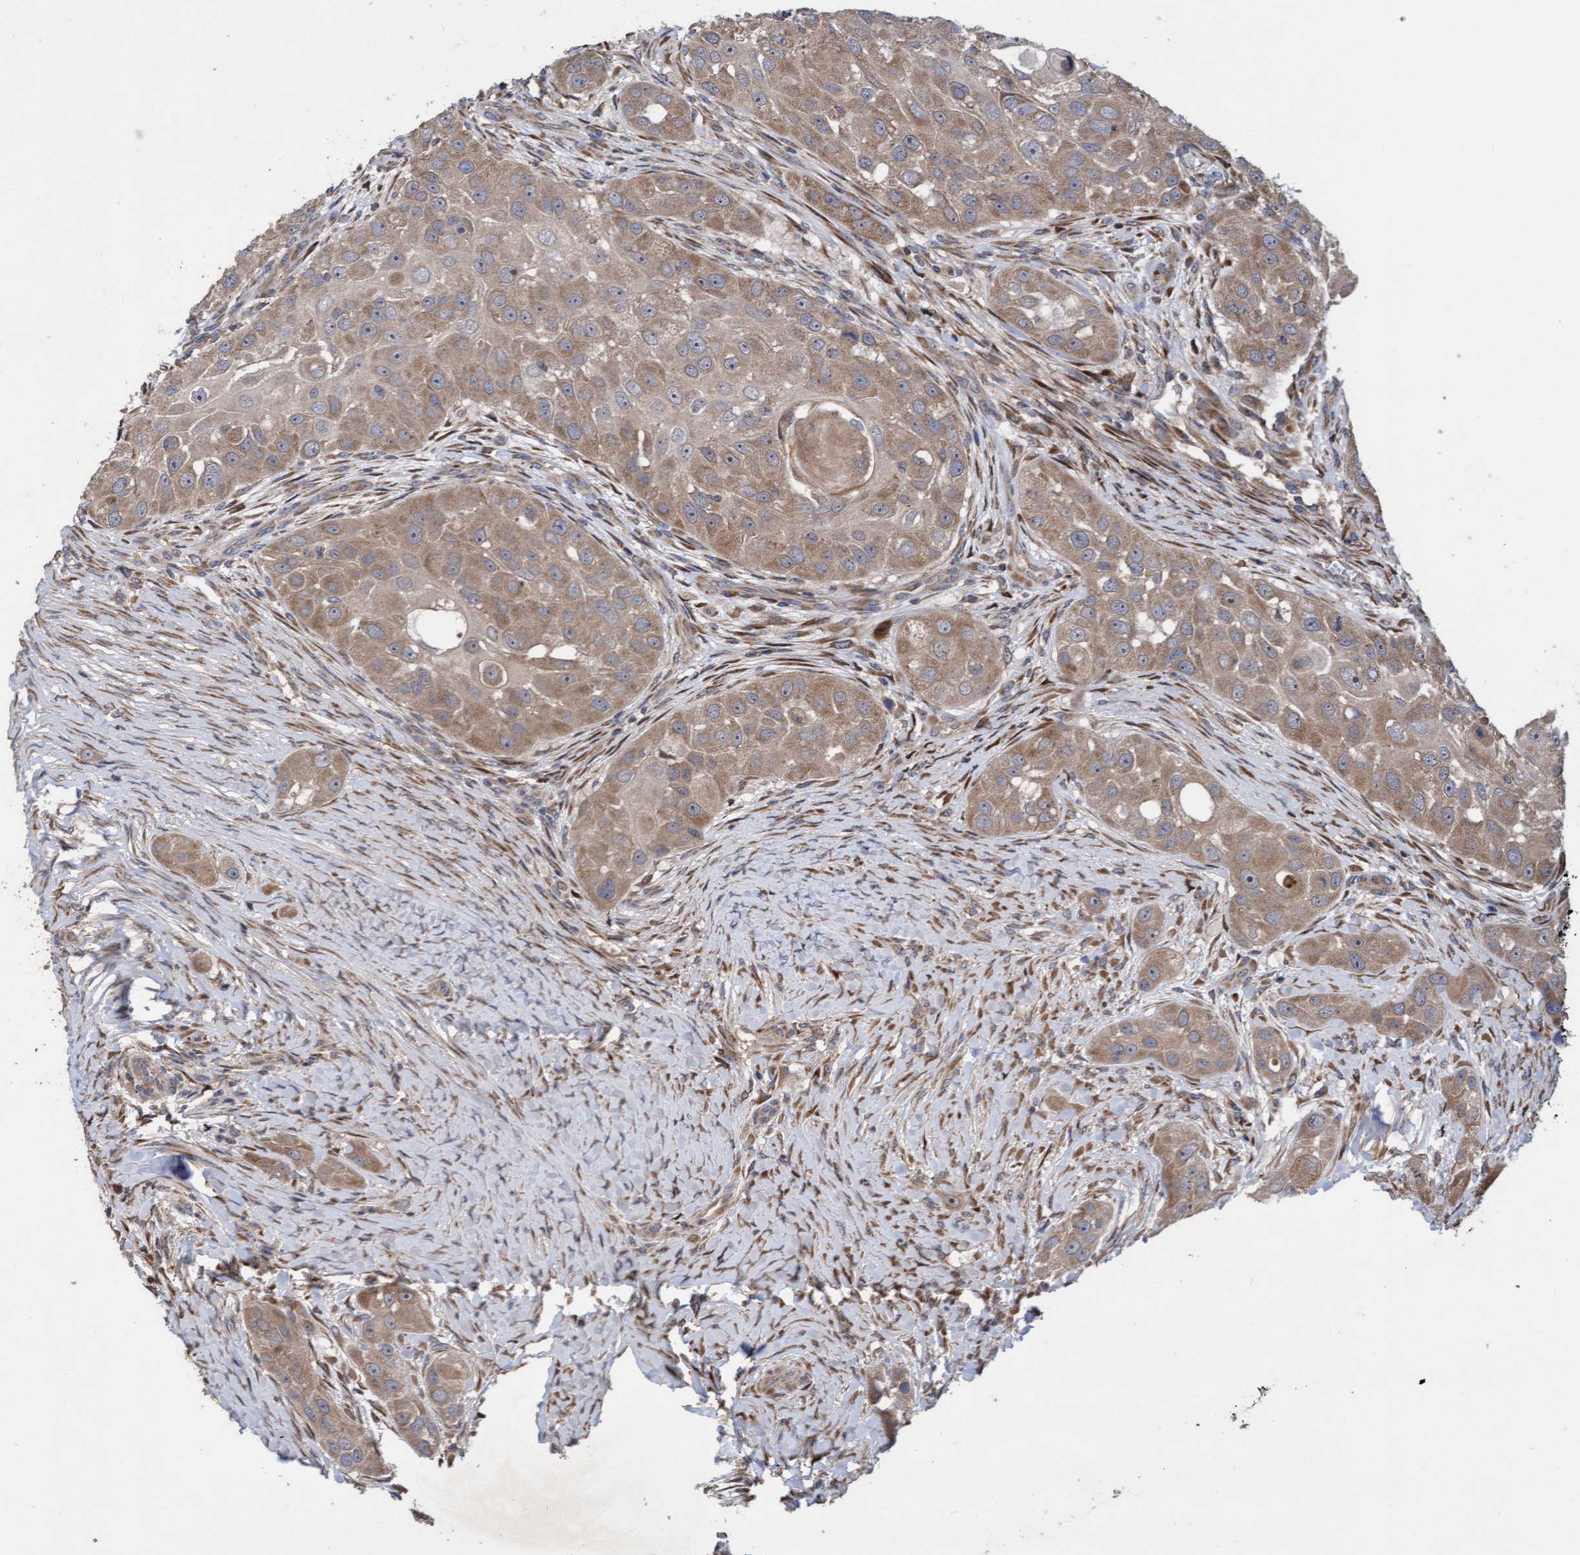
{"staining": {"intensity": "moderate", "quantity": ">75%", "location": "cytoplasmic/membranous,nuclear"}, "tissue": "head and neck cancer", "cell_type": "Tumor cells", "image_type": "cancer", "snomed": [{"axis": "morphology", "description": "Normal tissue, NOS"}, {"axis": "morphology", "description": "Squamous cell carcinoma, NOS"}, {"axis": "topography", "description": "Skeletal muscle"}, {"axis": "topography", "description": "Head-Neck"}], "caption": "The immunohistochemical stain labels moderate cytoplasmic/membranous and nuclear staining in tumor cells of squamous cell carcinoma (head and neck) tissue. Using DAB (brown) and hematoxylin (blue) stains, captured at high magnification using brightfield microscopy.", "gene": "ELP5", "patient": {"sex": "male", "age": 51}}